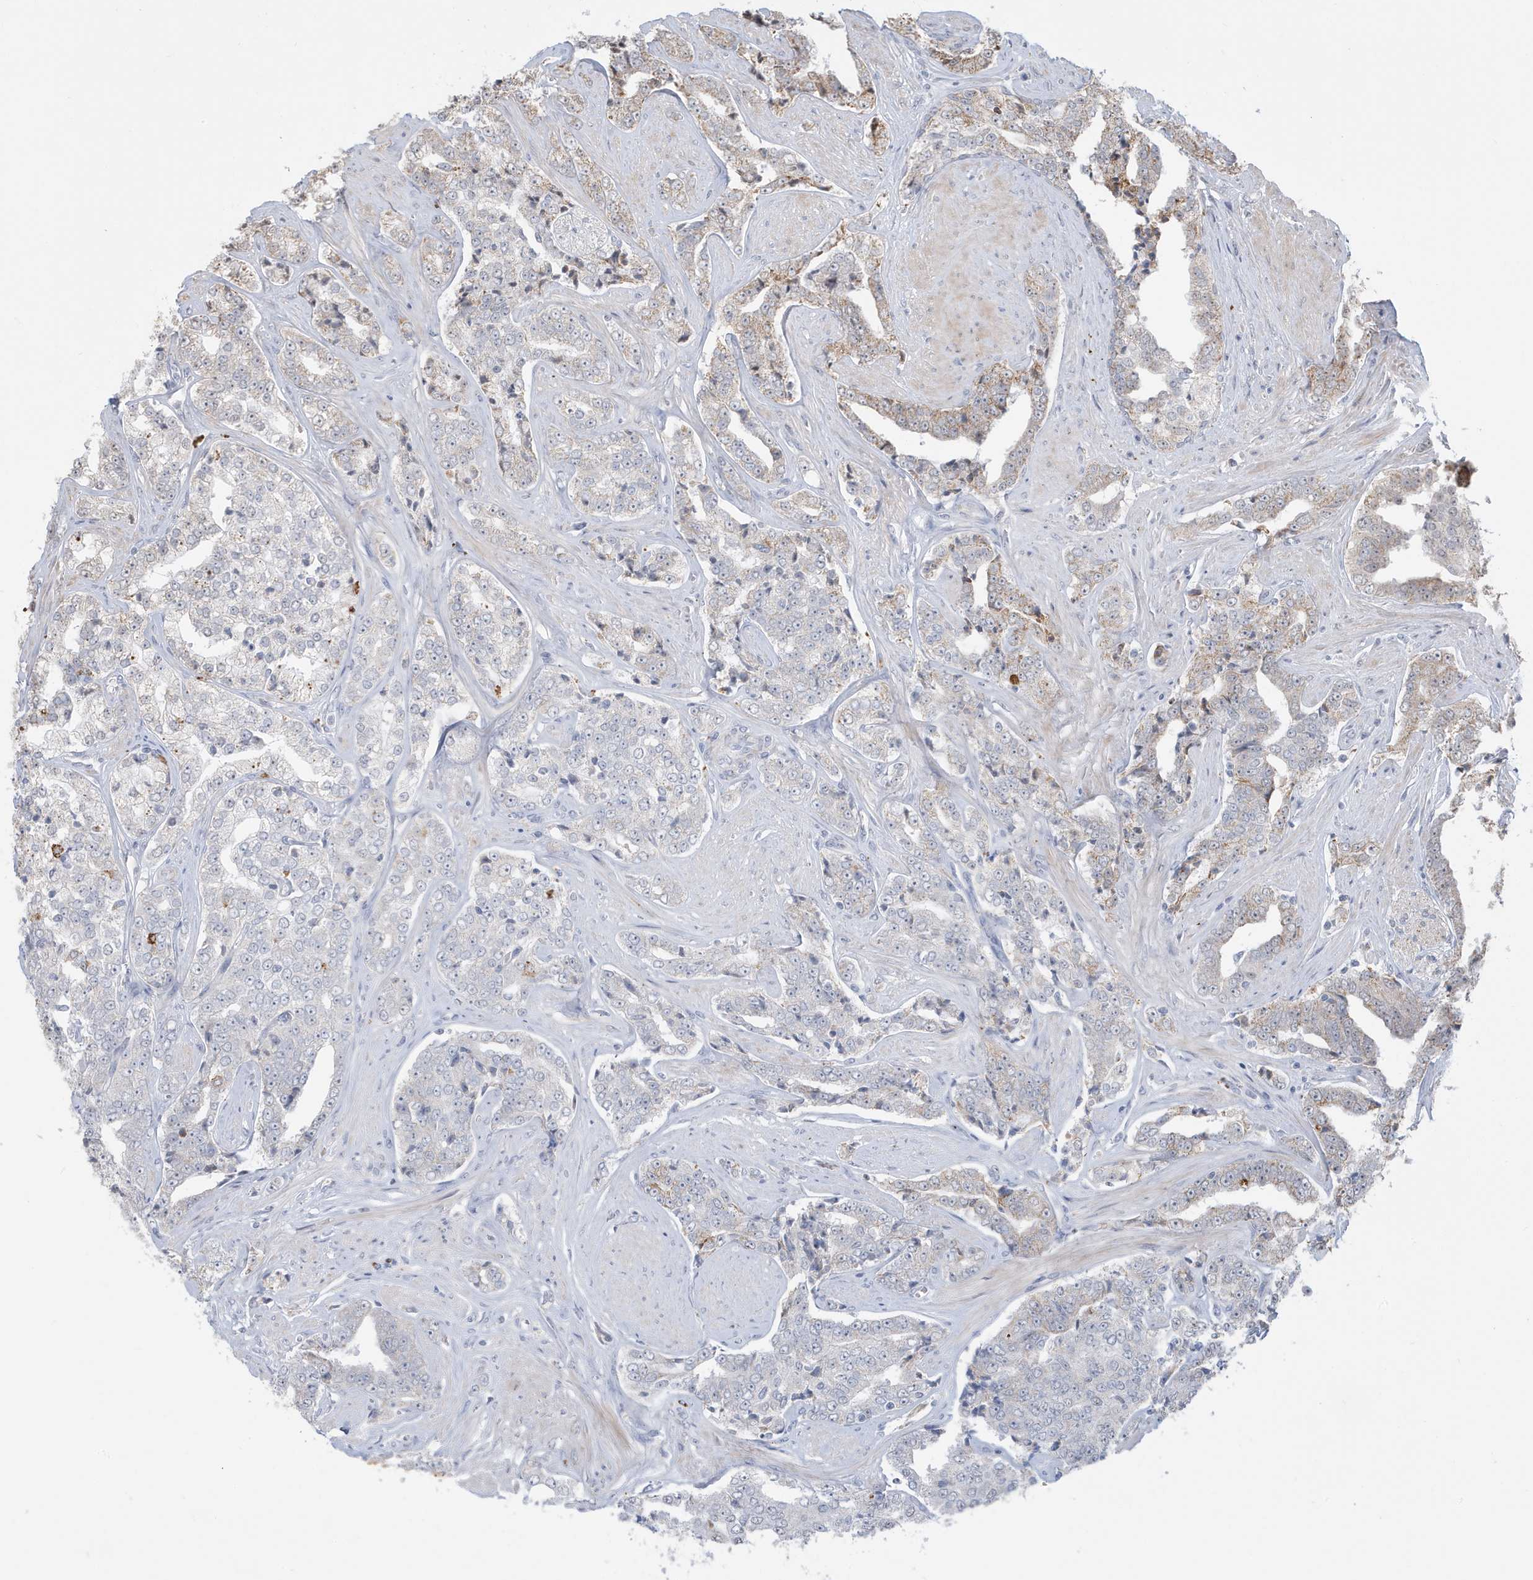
{"staining": {"intensity": "weak", "quantity": "<25%", "location": "cytoplasmic/membranous"}, "tissue": "prostate cancer", "cell_type": "Tumor cells", "image_type": "cancer", "snomed": [{"axis": "morphology", "description": "Adenocarcinoma, High grade"}, {"axis": "topography", "description": "Prostate"}], "caption": "This image is of prostate high-grade adenocarcinoma stained with immunohistochemistry (IHC) to label a protein in brown with the nuclei are counter-stained blue. There is no expression in tumor cells.", "gene": "FNDC1", "patient": {"sex": "male", "age": 71}}